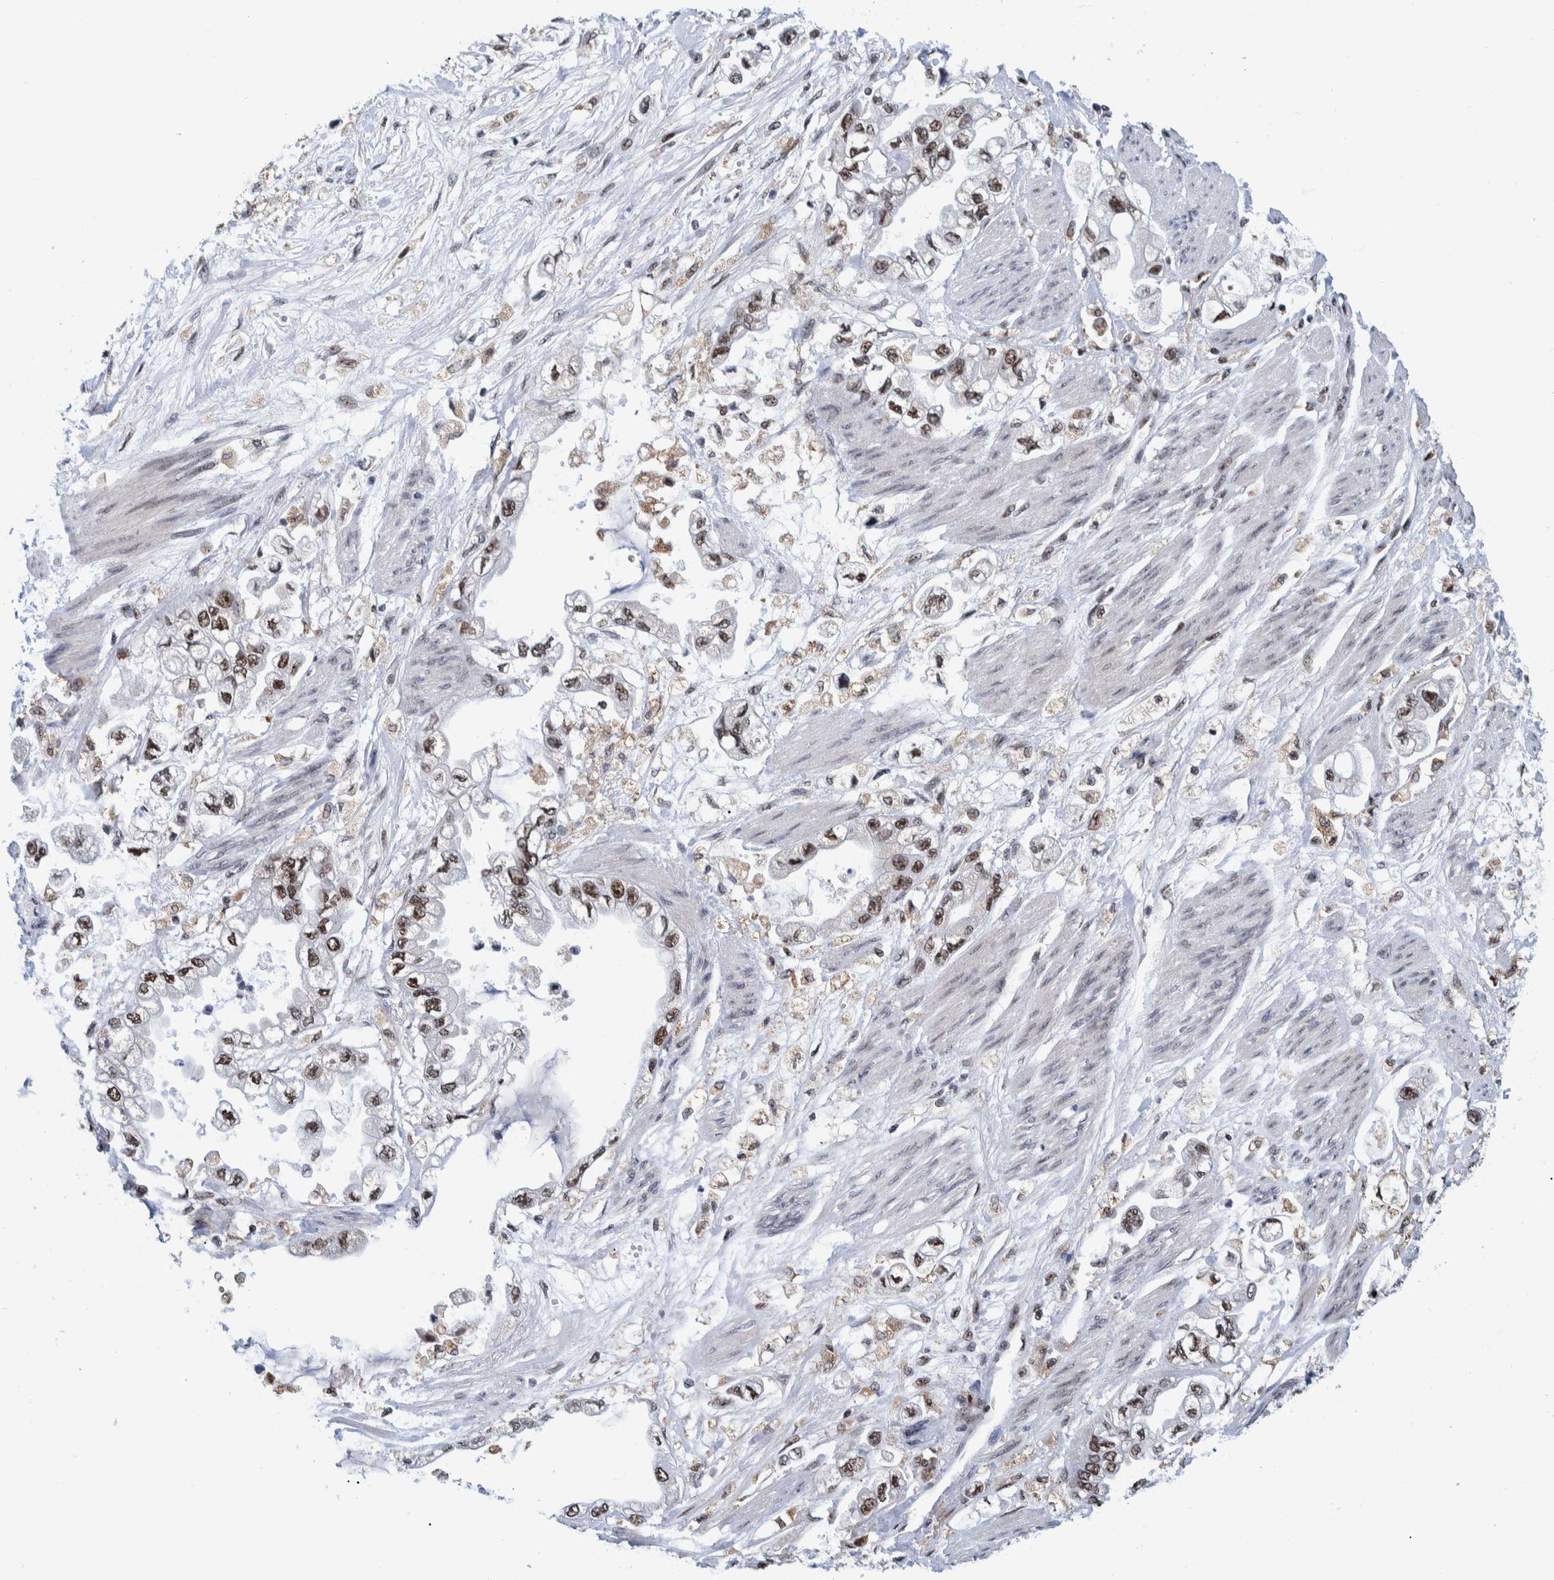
{"staining": {"intensity": "moderate", "quantity": ">75%", "location": "nuclear"}, "tissue": "stomach cancer", "cell_type": "Tumor cells", "image_type": "cancer", "snomed": [{"axis": "morphology", "description": "Normal tissue, NOS"}, {"axis": "morphology", "description": "Adenocarcinoma, NOS"}, {"axis": "topography", "description": "Stomach"}], "caption": "This is a photomicrograph of IHC staining of stomach cancer (adenocarcinoma), which shows moderate expression in the nuclear of tumor cells.", "gene": "EFTUD2", "patient": {"sex": "male", "age": 62}}